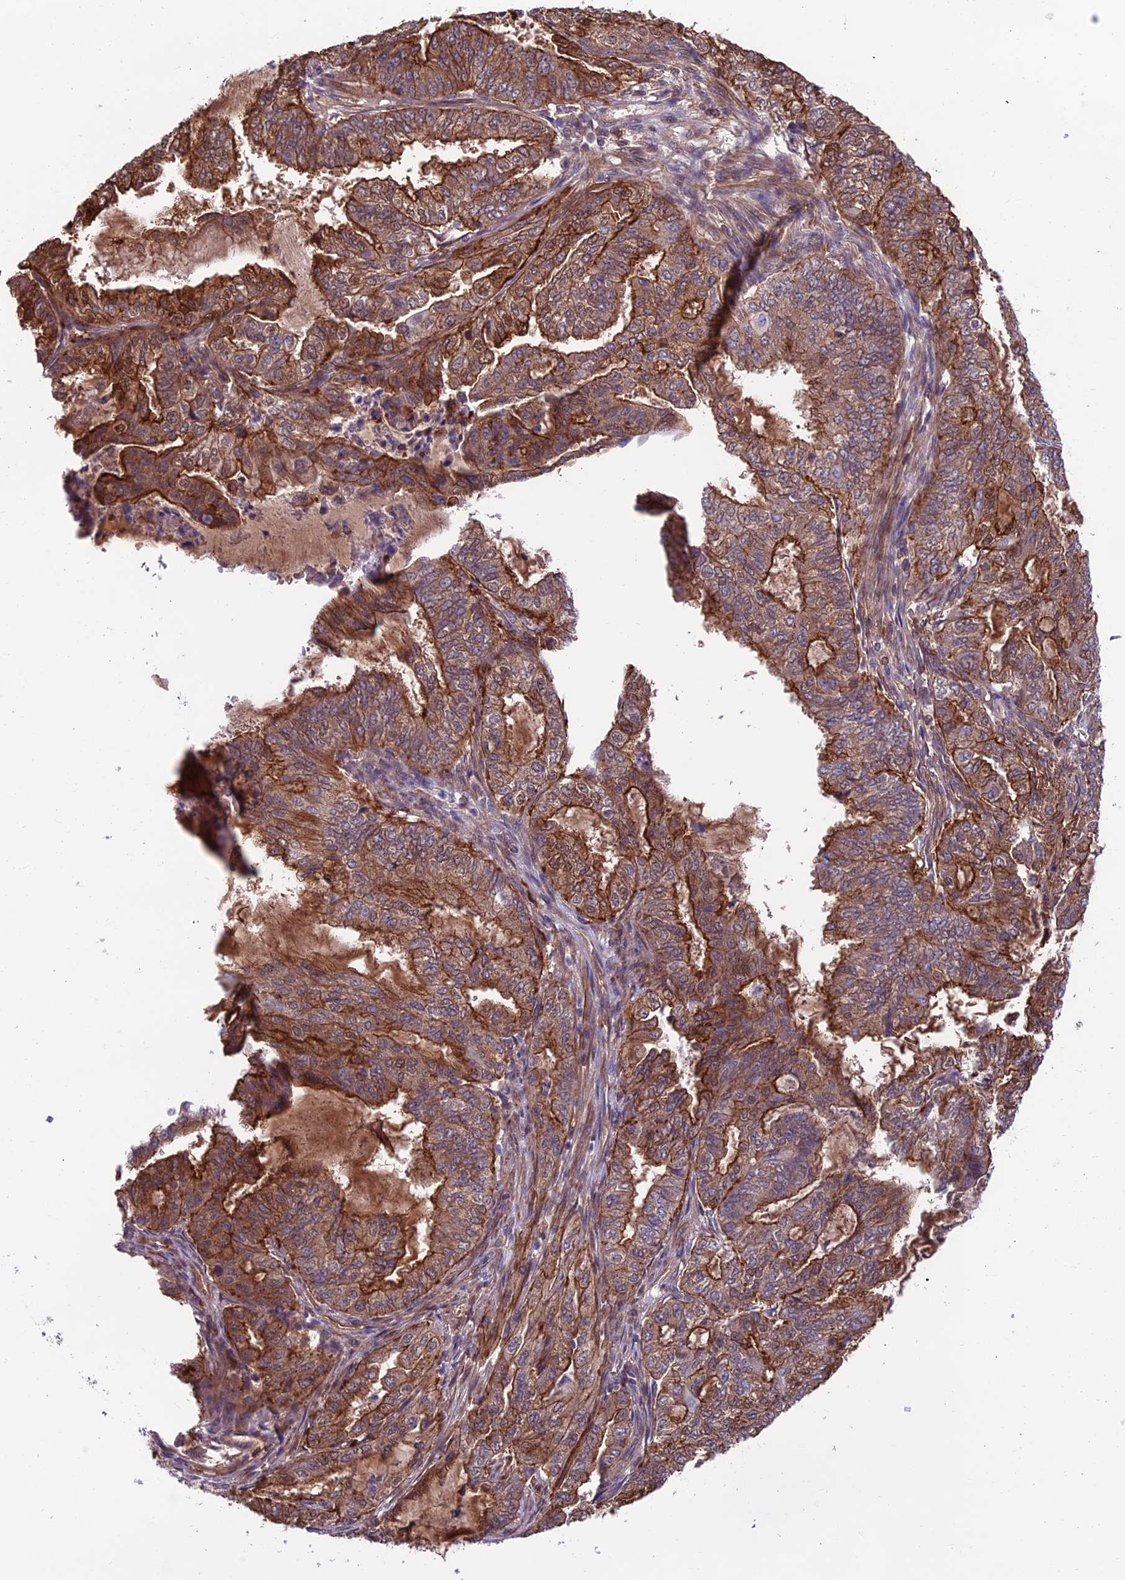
{"staining": {"intensity": "strong", "quantity": ">75%", "location": "cytoplasmic/membranous"}, "tissue": "endometrial cancer", "cell_type": "Tumor cells", "image_type": "cancer", "snomed": [{"axis": "morphology", "description": "Adenocarcinoma, NOS"}, {"axis": "topography", "description": "Endometrium"}], "caption": "Human adenocarcinoma (endometrial) stained for a protein (brown) shows strong cytoplasmic/membranous positive positivity in about >75% of tumor cells.", "gene": "RTN4RL1", "patient": {"sex": "female", "age": 51}}